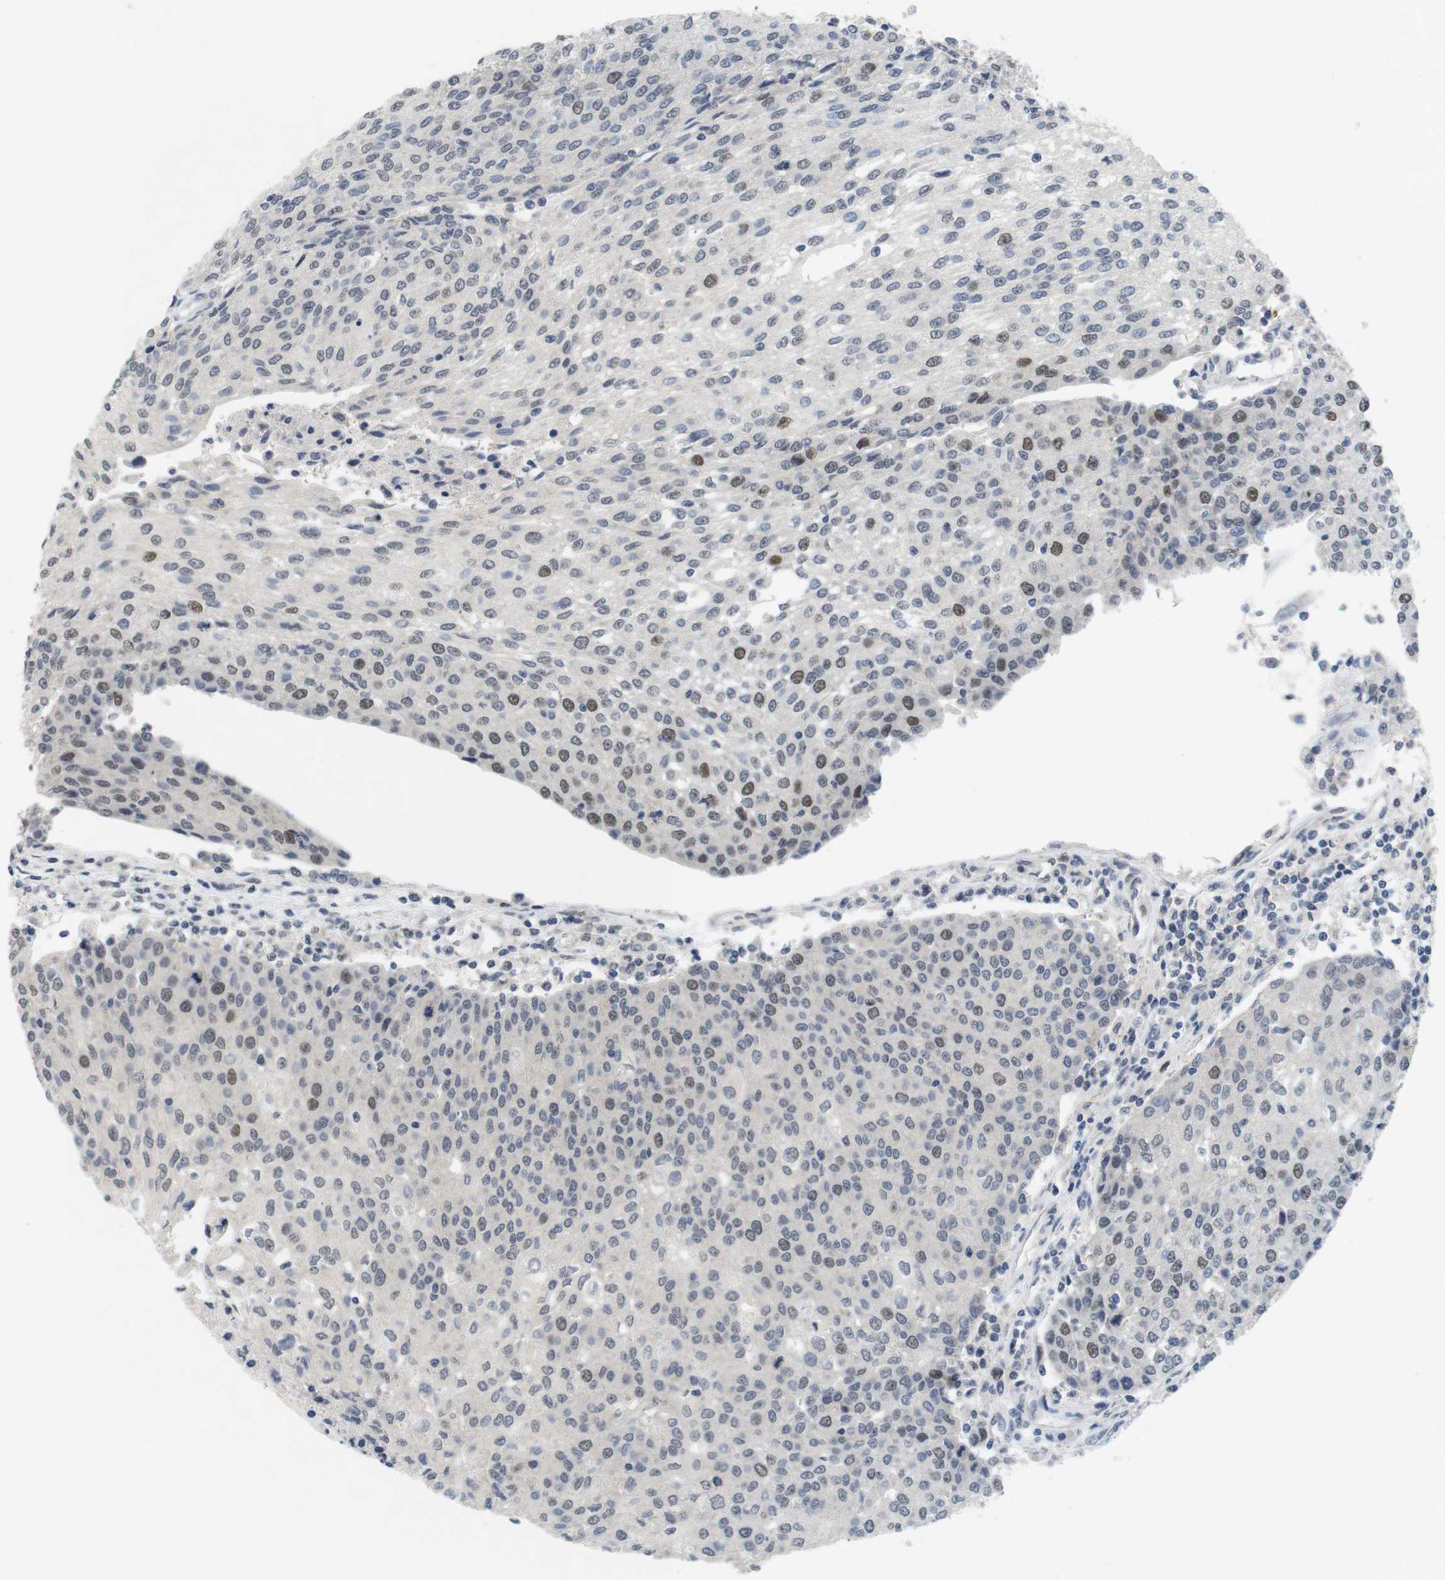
{"staining": {"intensity": "moderate", "quantity": "<25%", "location": "nuclear"}, "tissue": "urothelial cancer", "cell_type": "Tumor cells", "image_type": "cancer", "snomed": [{"axis": "morphology", "description": "Urothelial carcinoma, High grade"}, {"axis": "topography", "description": "Urinary bladder"}], "caption": "IHC (DAB) staining of human urothelial cancer shows moderate nuclear protein staining in approximately <25% of tumor cells. (DAB IHC, brown staining for protein, blue staining for nuclei).", "gene": "SKP2", "patient": {"sex": "female", "age": 85}}